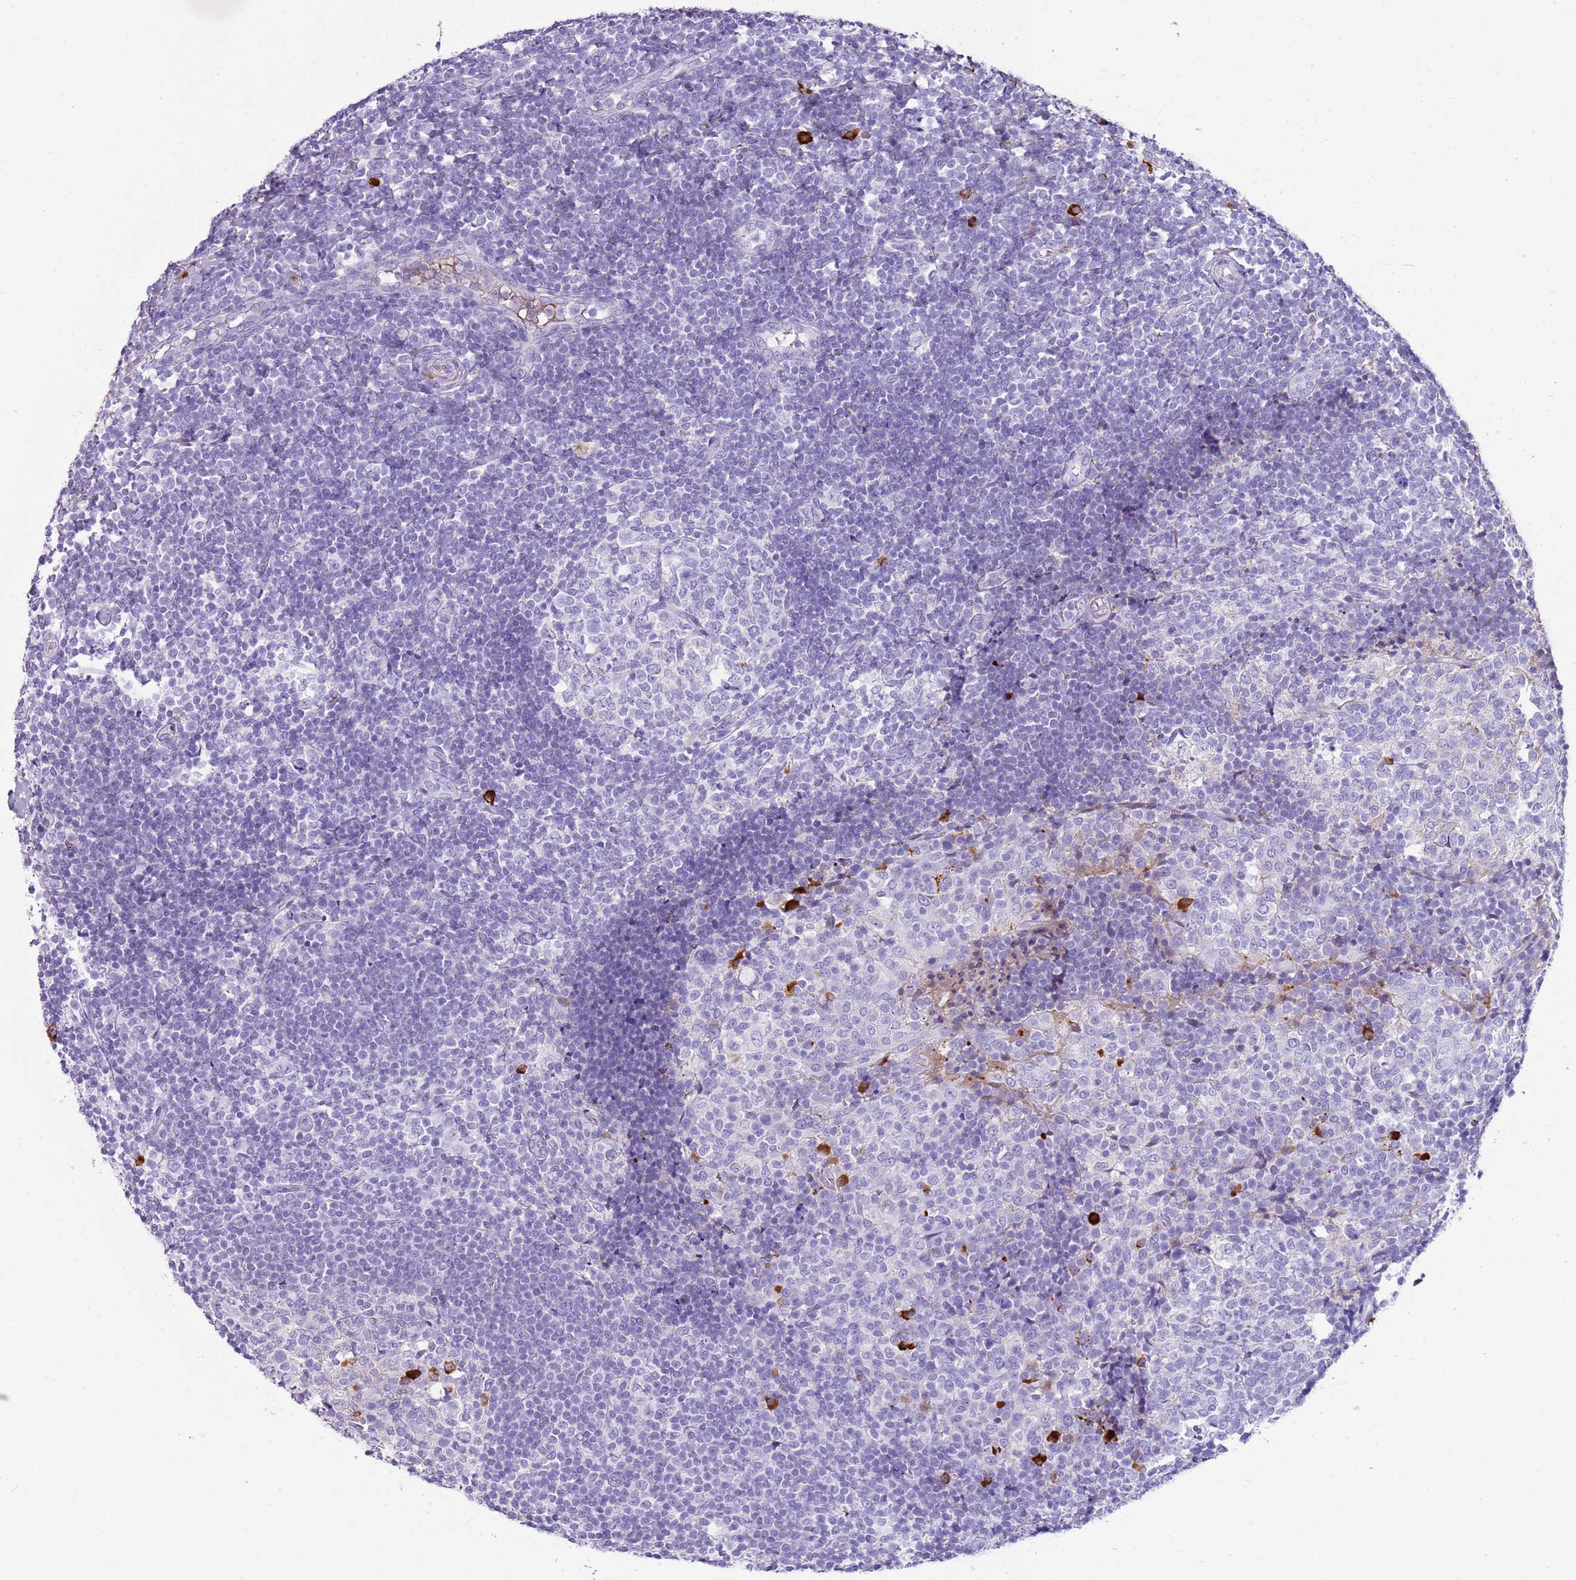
{"staining": {"intensity": "negative", "quantity": "none", "location": "none"}, "tissue": "tonsil", "cell_type": "Germinal center cells", "image_type": "normal", "snomed": [{"axis": "morphology", "description": "Normal tissue, NOS"}, {"axis": "topography", "description": "Tonsil"}], "caption": "Germinal center cells show no significant protein staining in benign tonsil.", "gene": "IGKV3", "patient": {"sex": "female", "age": 19}}